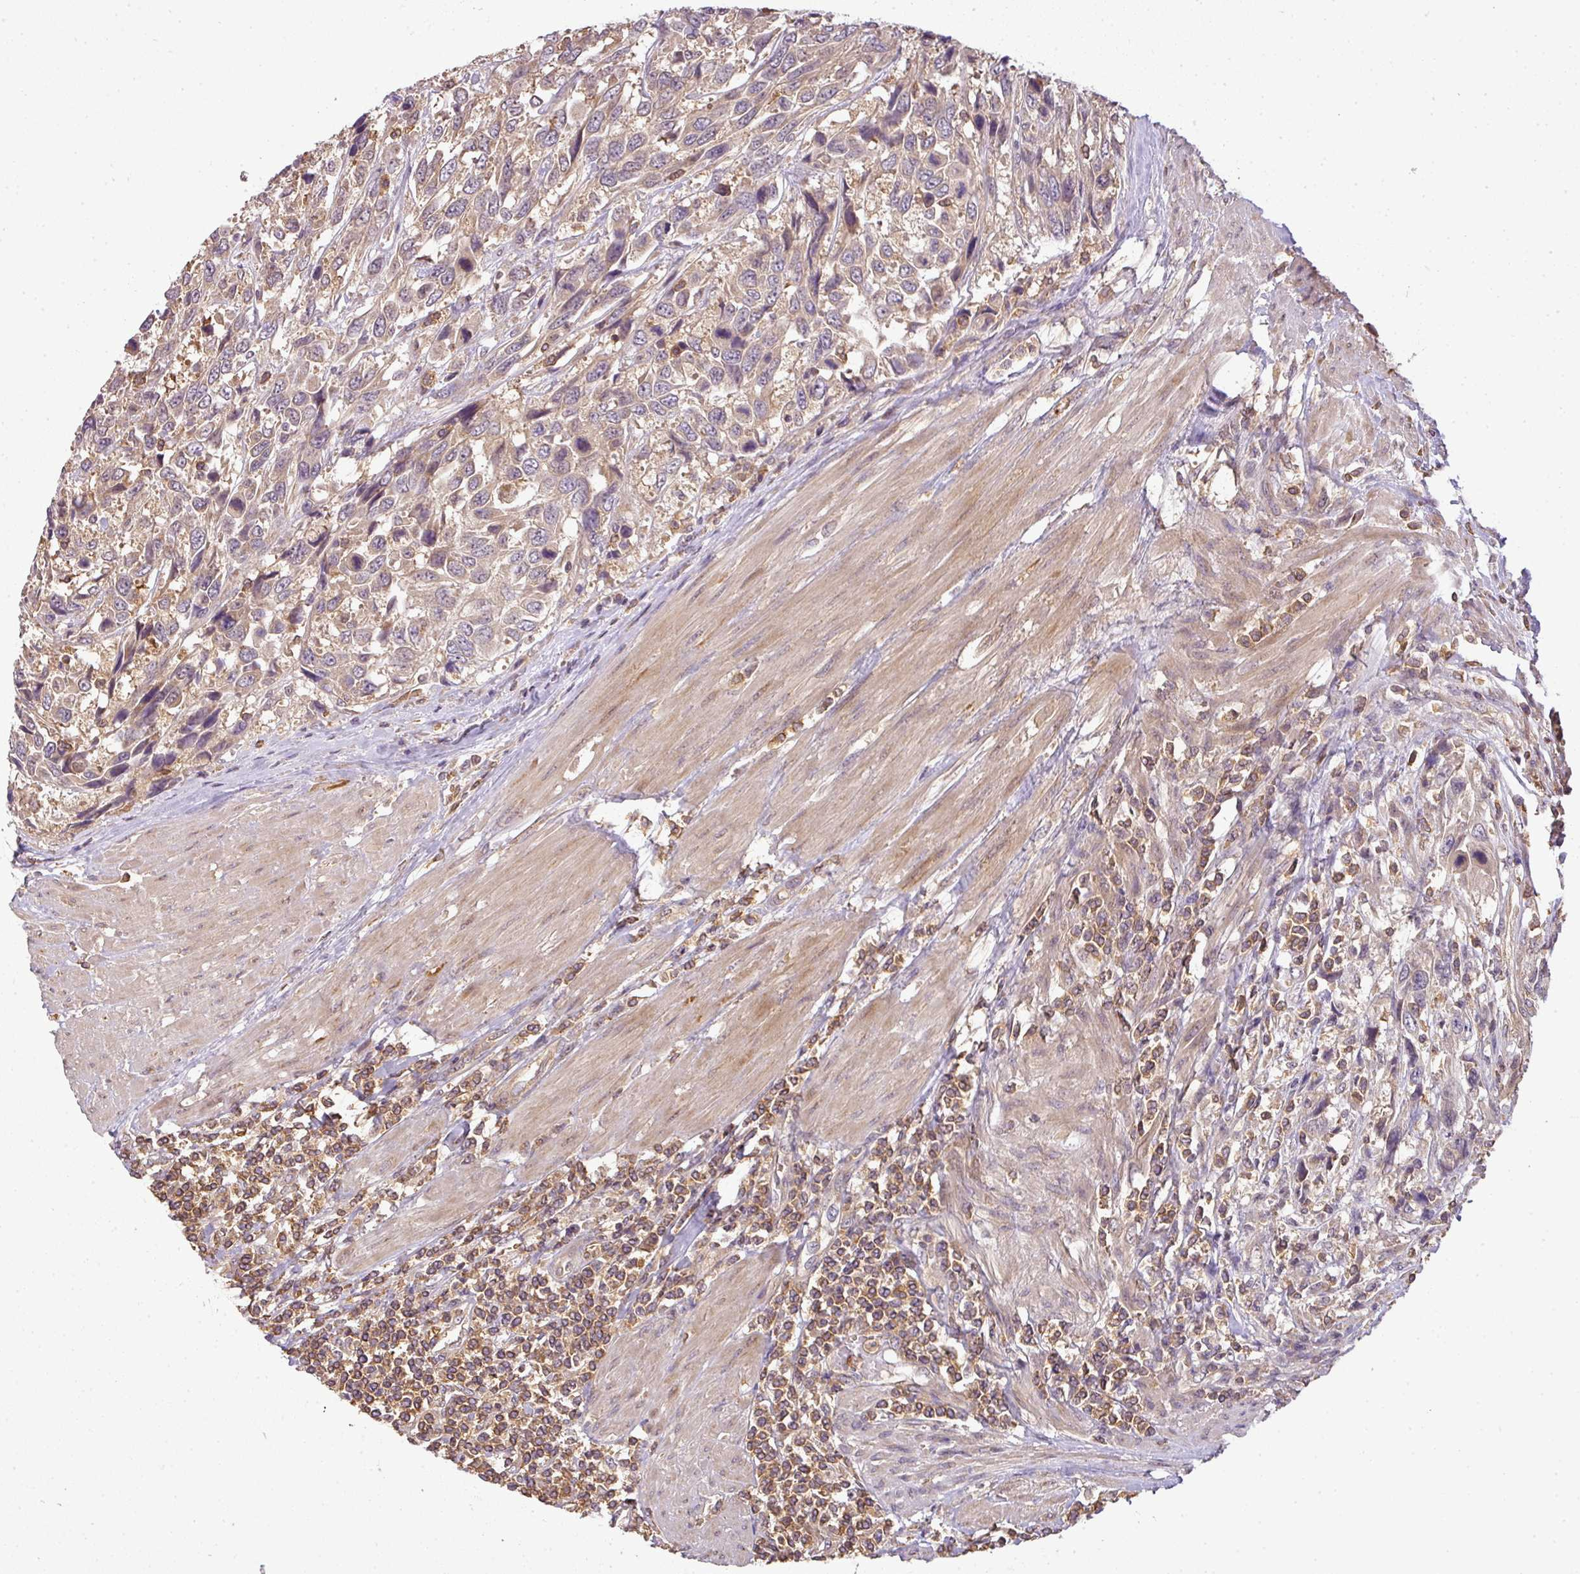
{"staining": {"intensity": "weak", "quantity": "<25%", "location": "cytoplasmic/membranous"}, "tissue": "urothelial cancer", "cell_type": "Tumor cells", "image_type": "cancer", "snomed": [{"axis": "morphology", "description": "Urothelial carcinoma, High grade"}, {"axis": "topography", "description": "Urinary bladder"}], "caption": "Tumor cells are negative for protein expression in human urothelial cancer. Nuclei are stained in blue.", "gene": "TCL1B", "patient": {"sex": "female", "age": 70}}